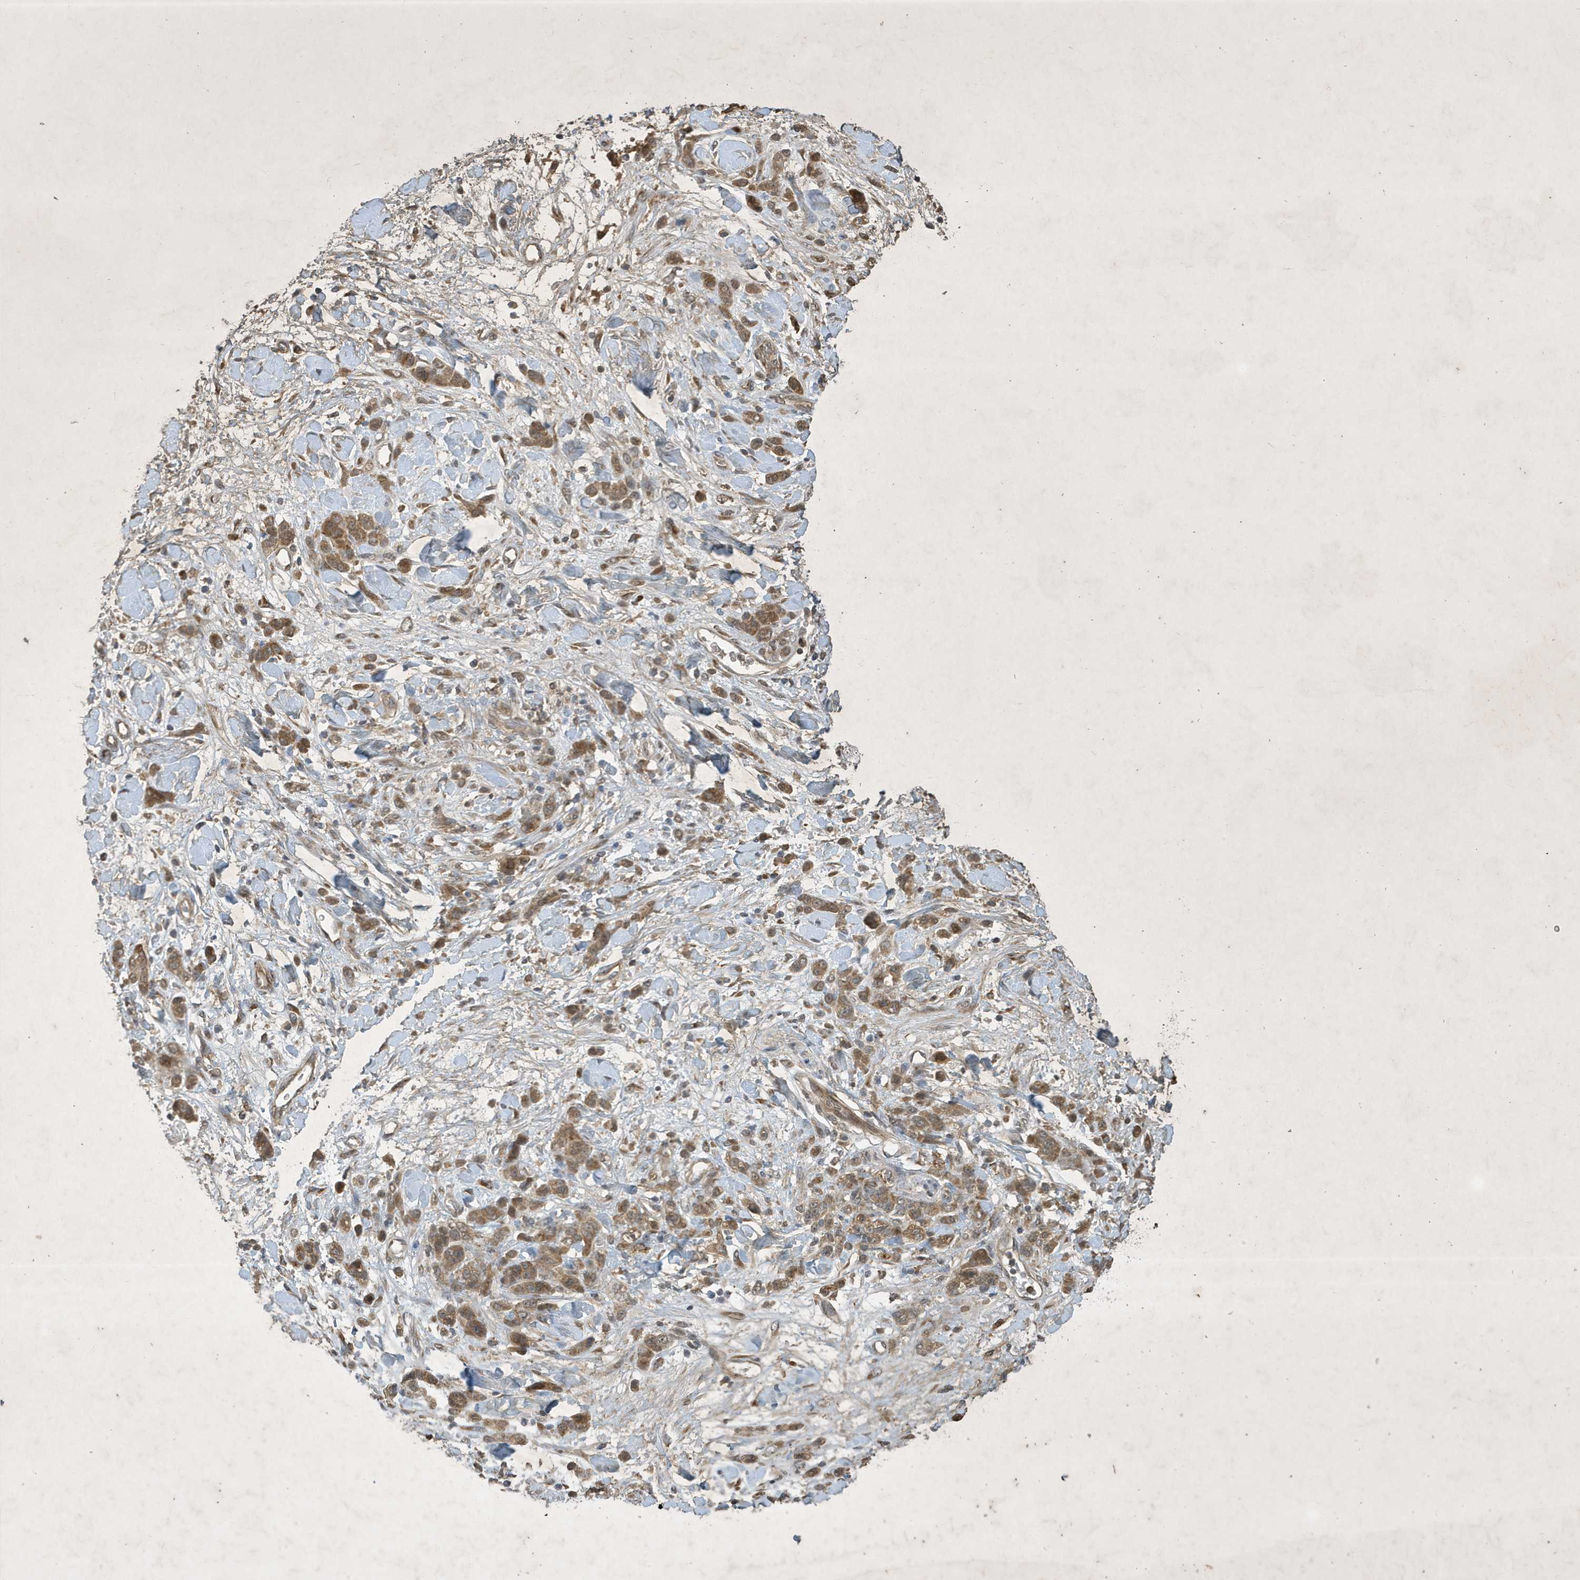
{"staining": {"intensity": "moderate", "quantity": ">75%", "location": "cytoplasmic/membranous"}, "tissue": "stomach cancer", "cell_type": "Tumor cells", "image_type": "cancer", "snomed": [{"axis": "morphology", "description": "Normal tissue, NOS"}, {"axis": "morphology", "description": "Adenocarcinoma, NOS"}, {"axis": "topography", "description": "Stomach"}], "caption": "A brown stain shows moderate cytoplasmic/membranous expression of a protein in stomach cancer tumor cells.", "gene": "STX10", "patient": {"sex": "male", "age": 82}}